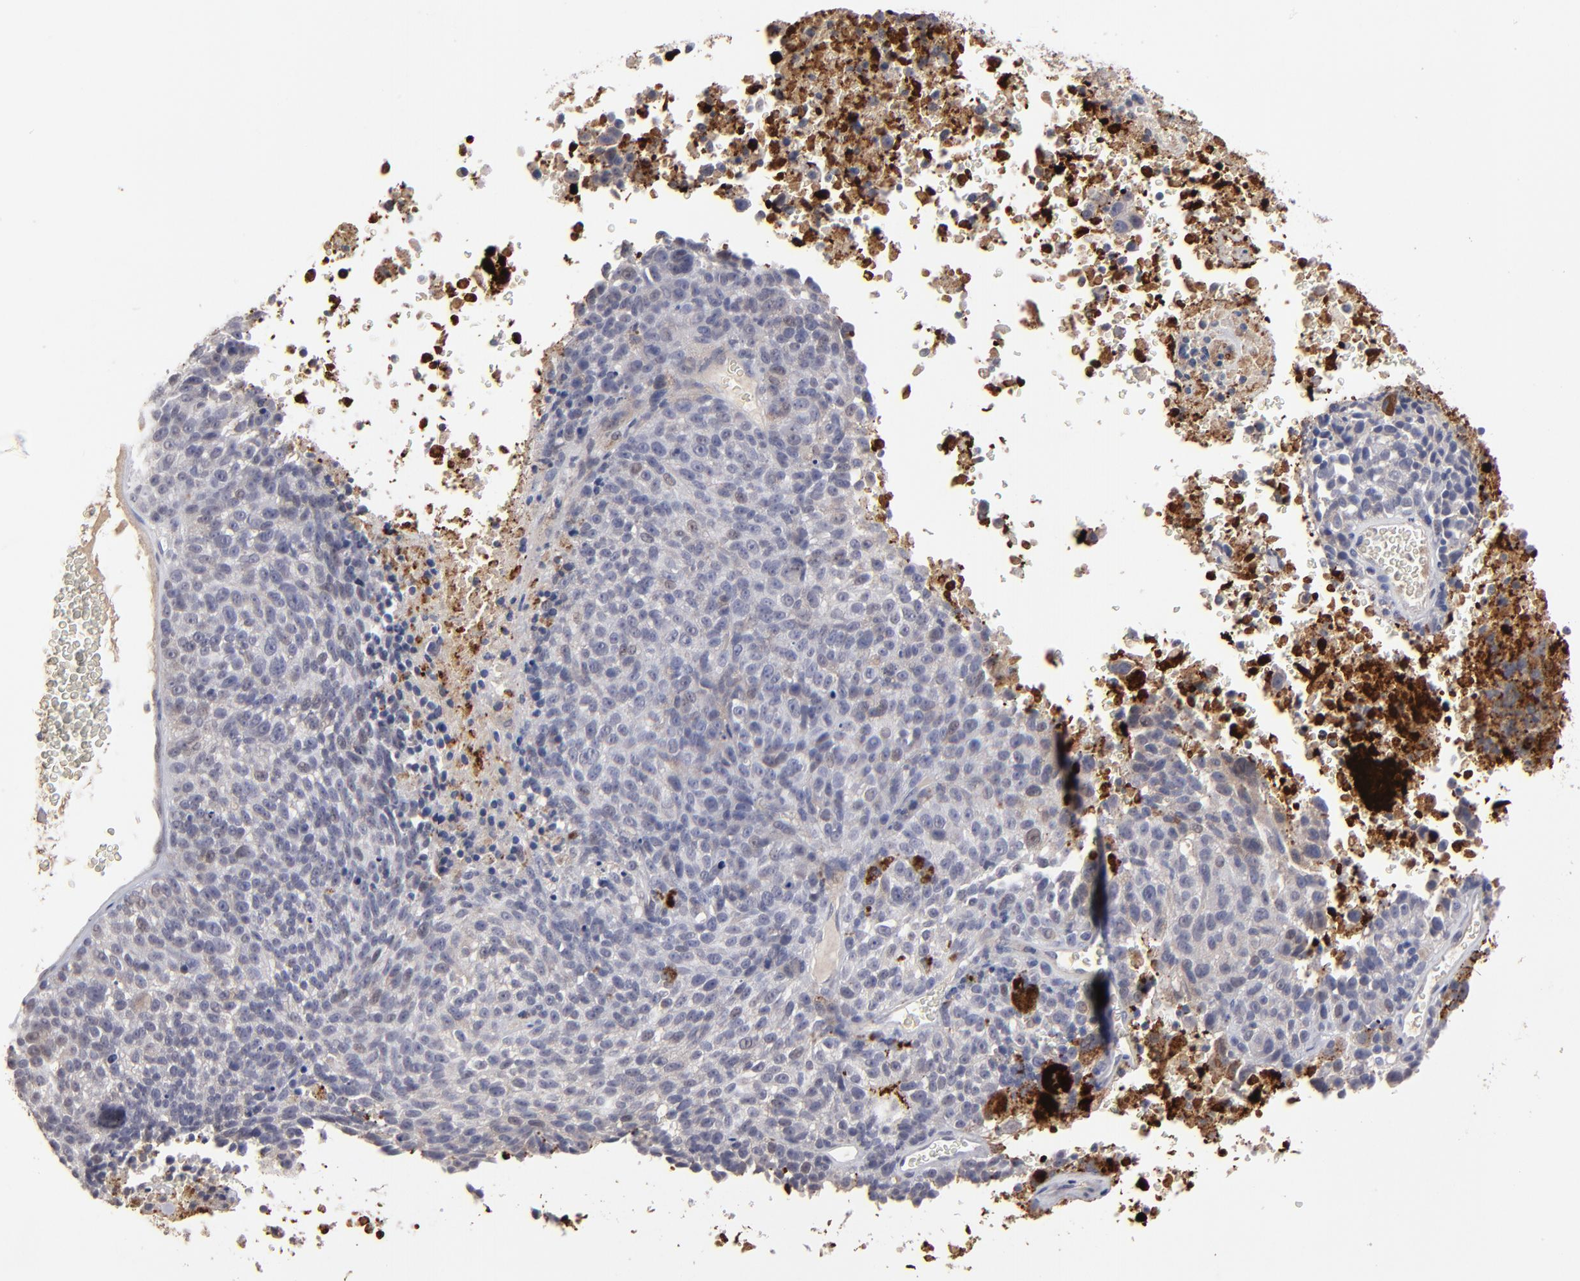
{"staining": {"intensity": "weak", "quantity": "<25%", "location": "cytoplasmic/membranous"}, "tissue": "melanoma", "cell_type": "Tumor cells", "image_type": "cancer", "snomed": [{"axis": "morphology", "description": "Malignant melanoma, Metastatic site"}, {"axis": "topography", "description": "Cerebral cortex"}], "caption": "Melanoma stained for a protein using IHC shows no expression tumor cells.", "gene": "GPM6B", "patient": {"sex": "female", "age": 52}}